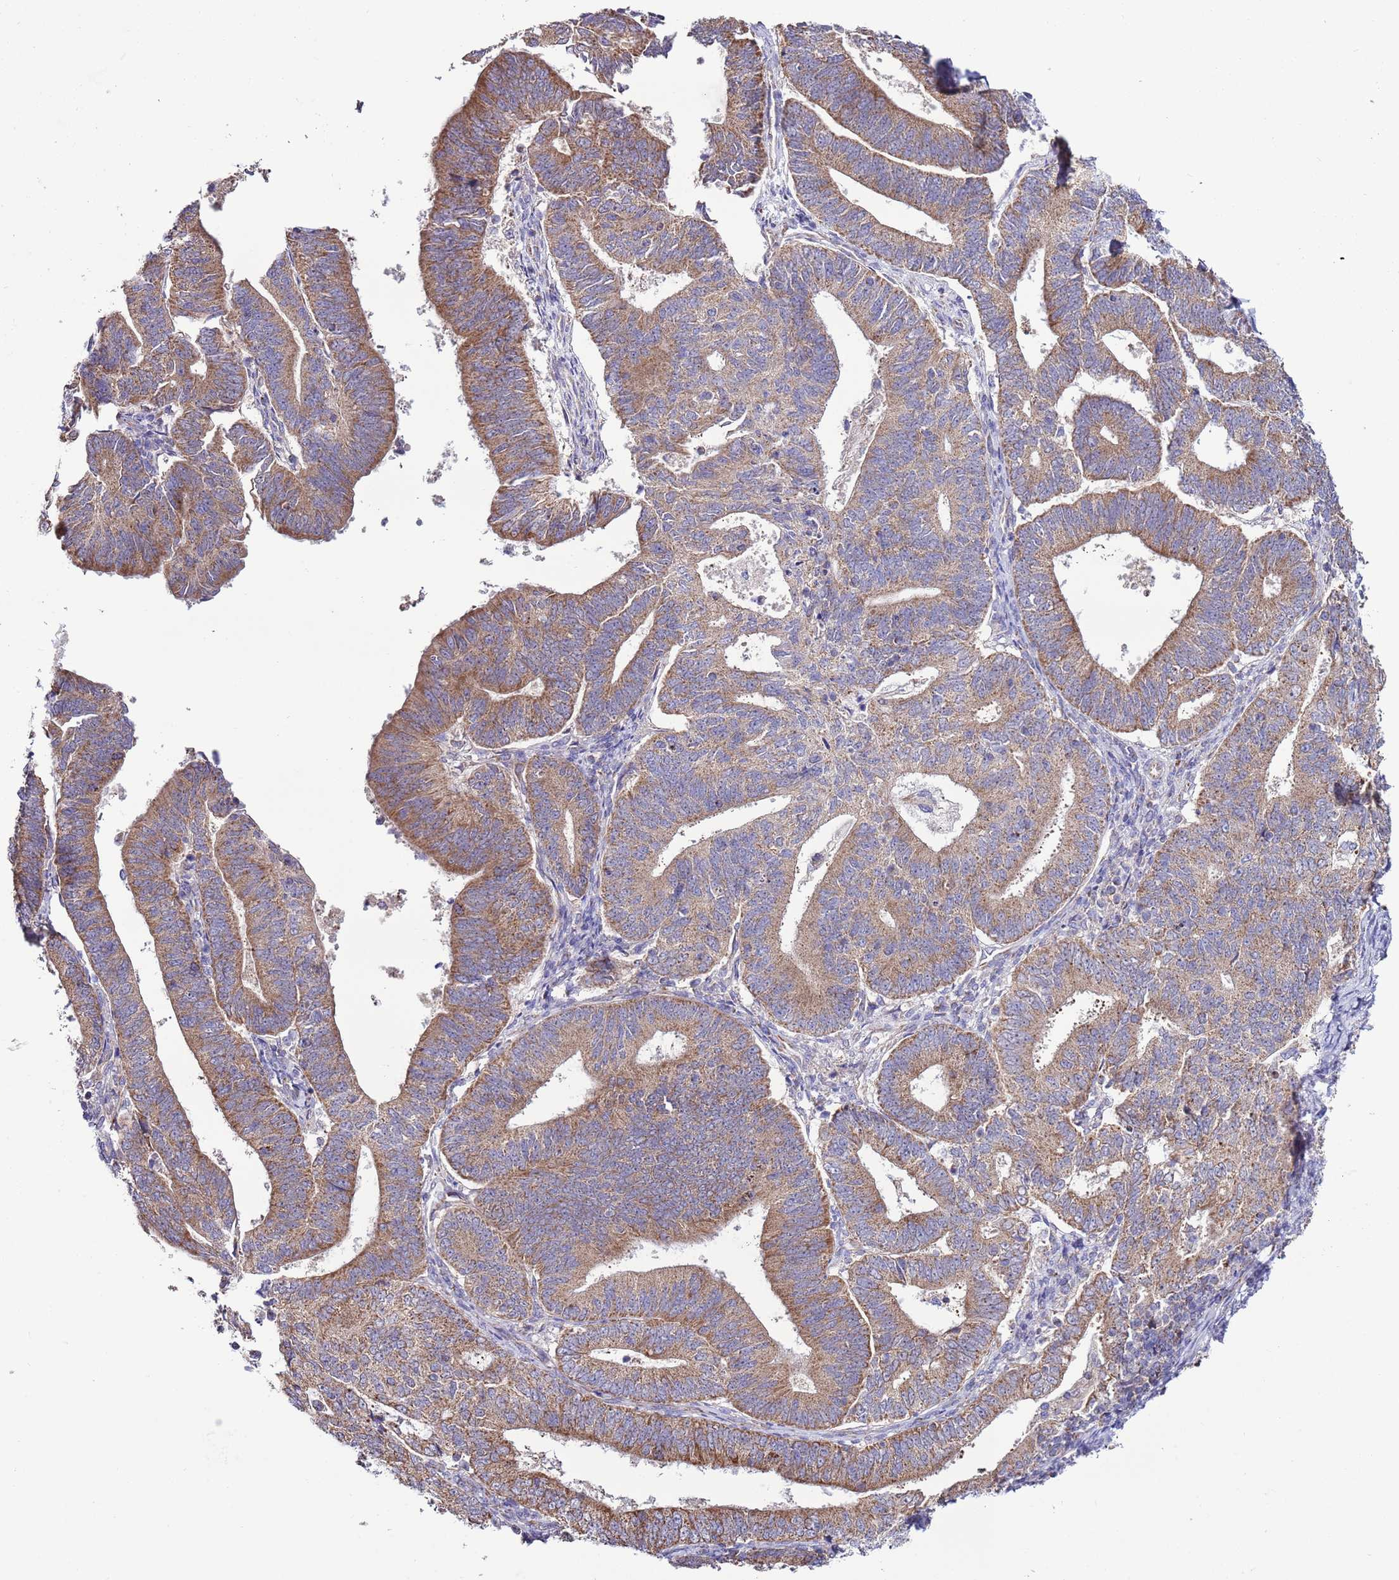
{"staining": {"intensity": "moderate", "quantity": ">75%", "location": "cytoplasmic/membranous"}, "tissue": "endometrial cancer", "cell_type": "Tumor cells", "image_type": "cancer", "snomed": [{"axis": "morphology", "description": "Adenocarcinoma, NOS"}, {"axis": "topography", "description": "Endometrium"}], "caption": "High-power microscopy captured an immunohistochemistry photomicrograph of adenocarcinoma (endometrial), revealing moderate cytoplasmic/membranous expression in approximately >75% of tumor cells.", "gene": "AHI1", "patient": {"sex": "female", "age": 70}}